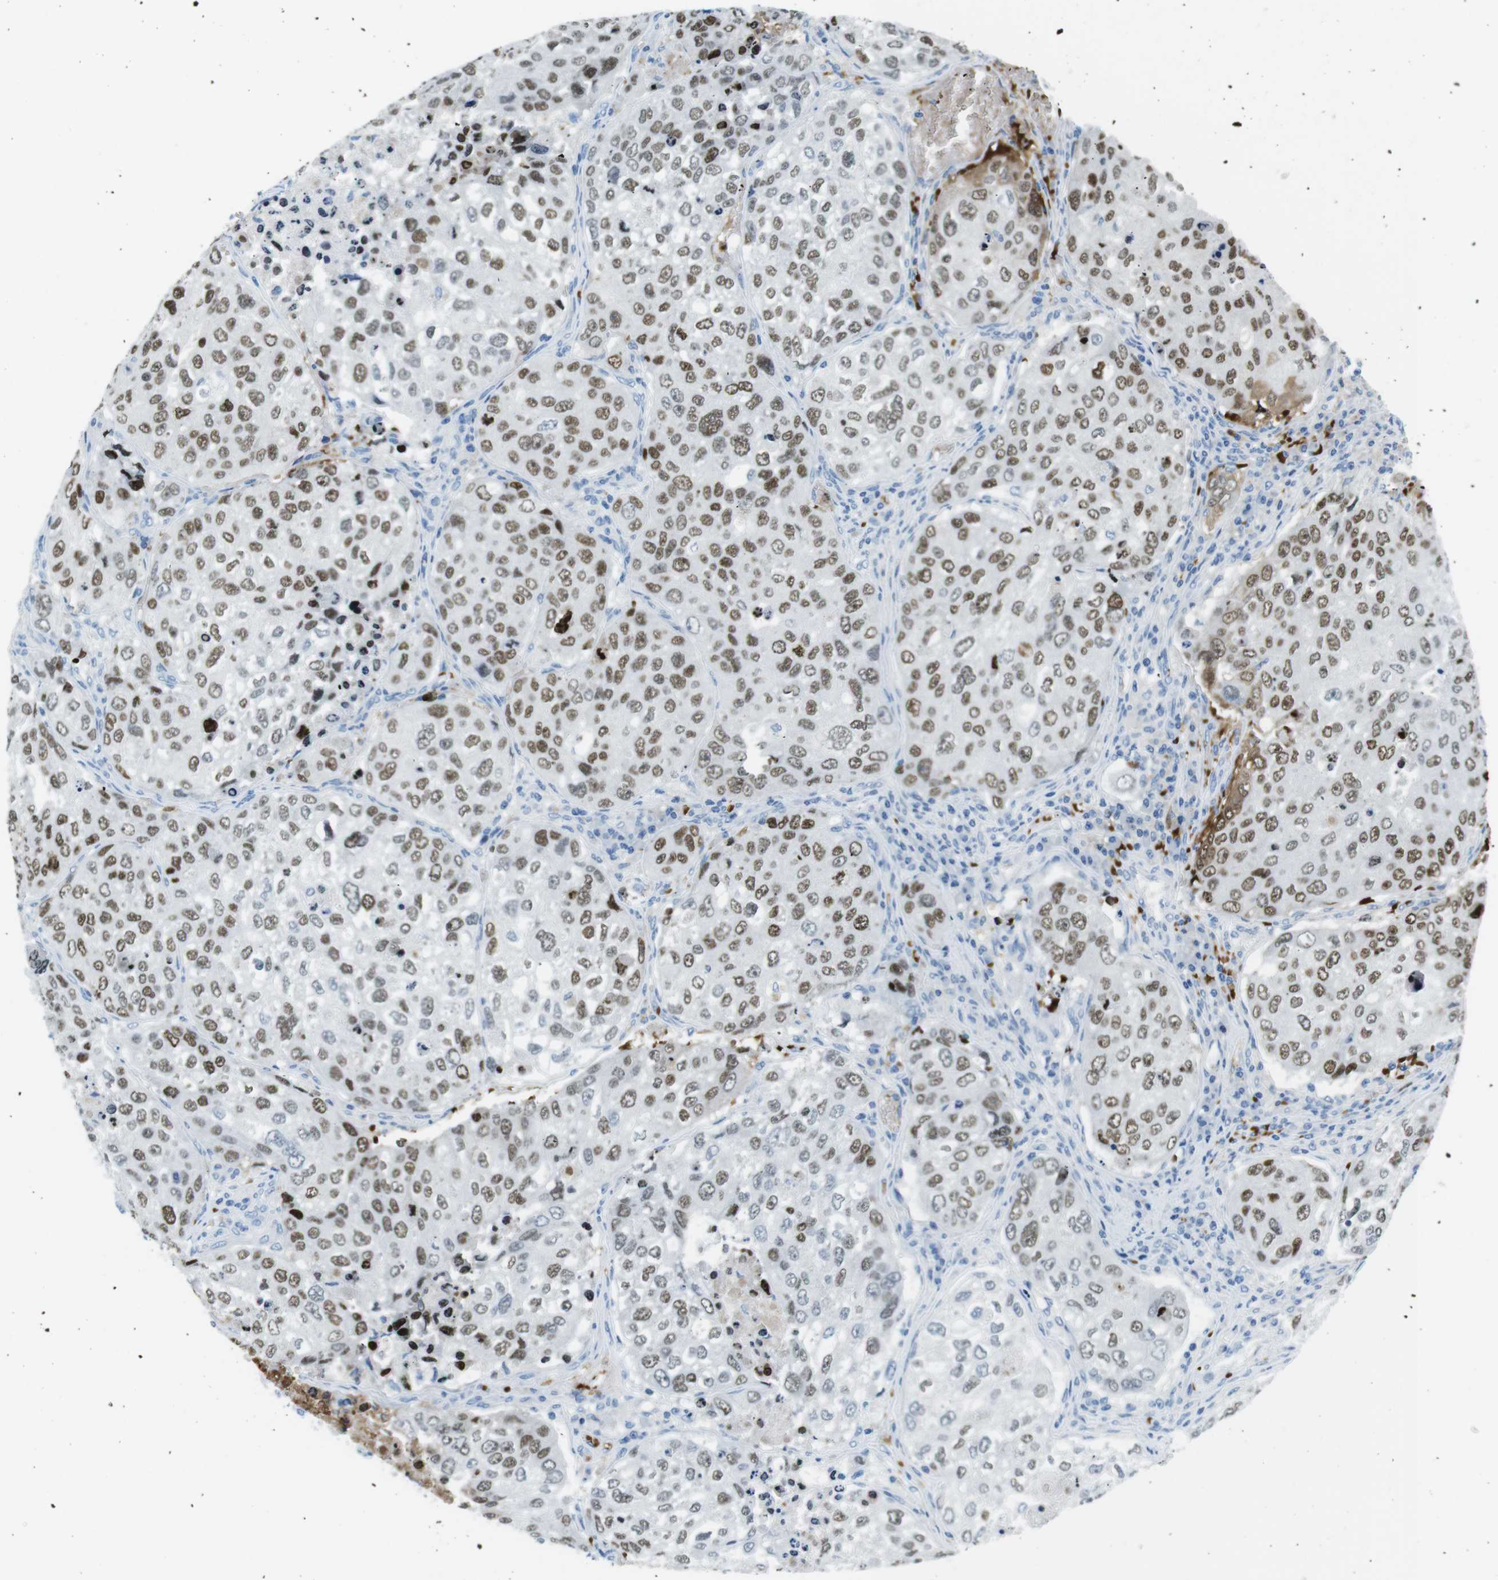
{"staining": {"intensity": "moderate", "quantity": "25%-75%", "location": "nuclear"}, "tissue": "urothelial cancer", "cell_type": "Tumor cells", "image_type": "cancer", "snomed": [{"axis": "morphology", "description": "Urothelial carcinoma, High grade"}, {"axis": "topography", "description": "Lymph node"}, {"axis": "topography", "description": "Urinary bladder"}], "caption": "A medium amount of moderate nuclear staining is identified in about 25%-75% of tumor cells in urothelial cancer tissue.", "gene": "TFAP2C", "patient": {"sex": "male", "age": 51}}